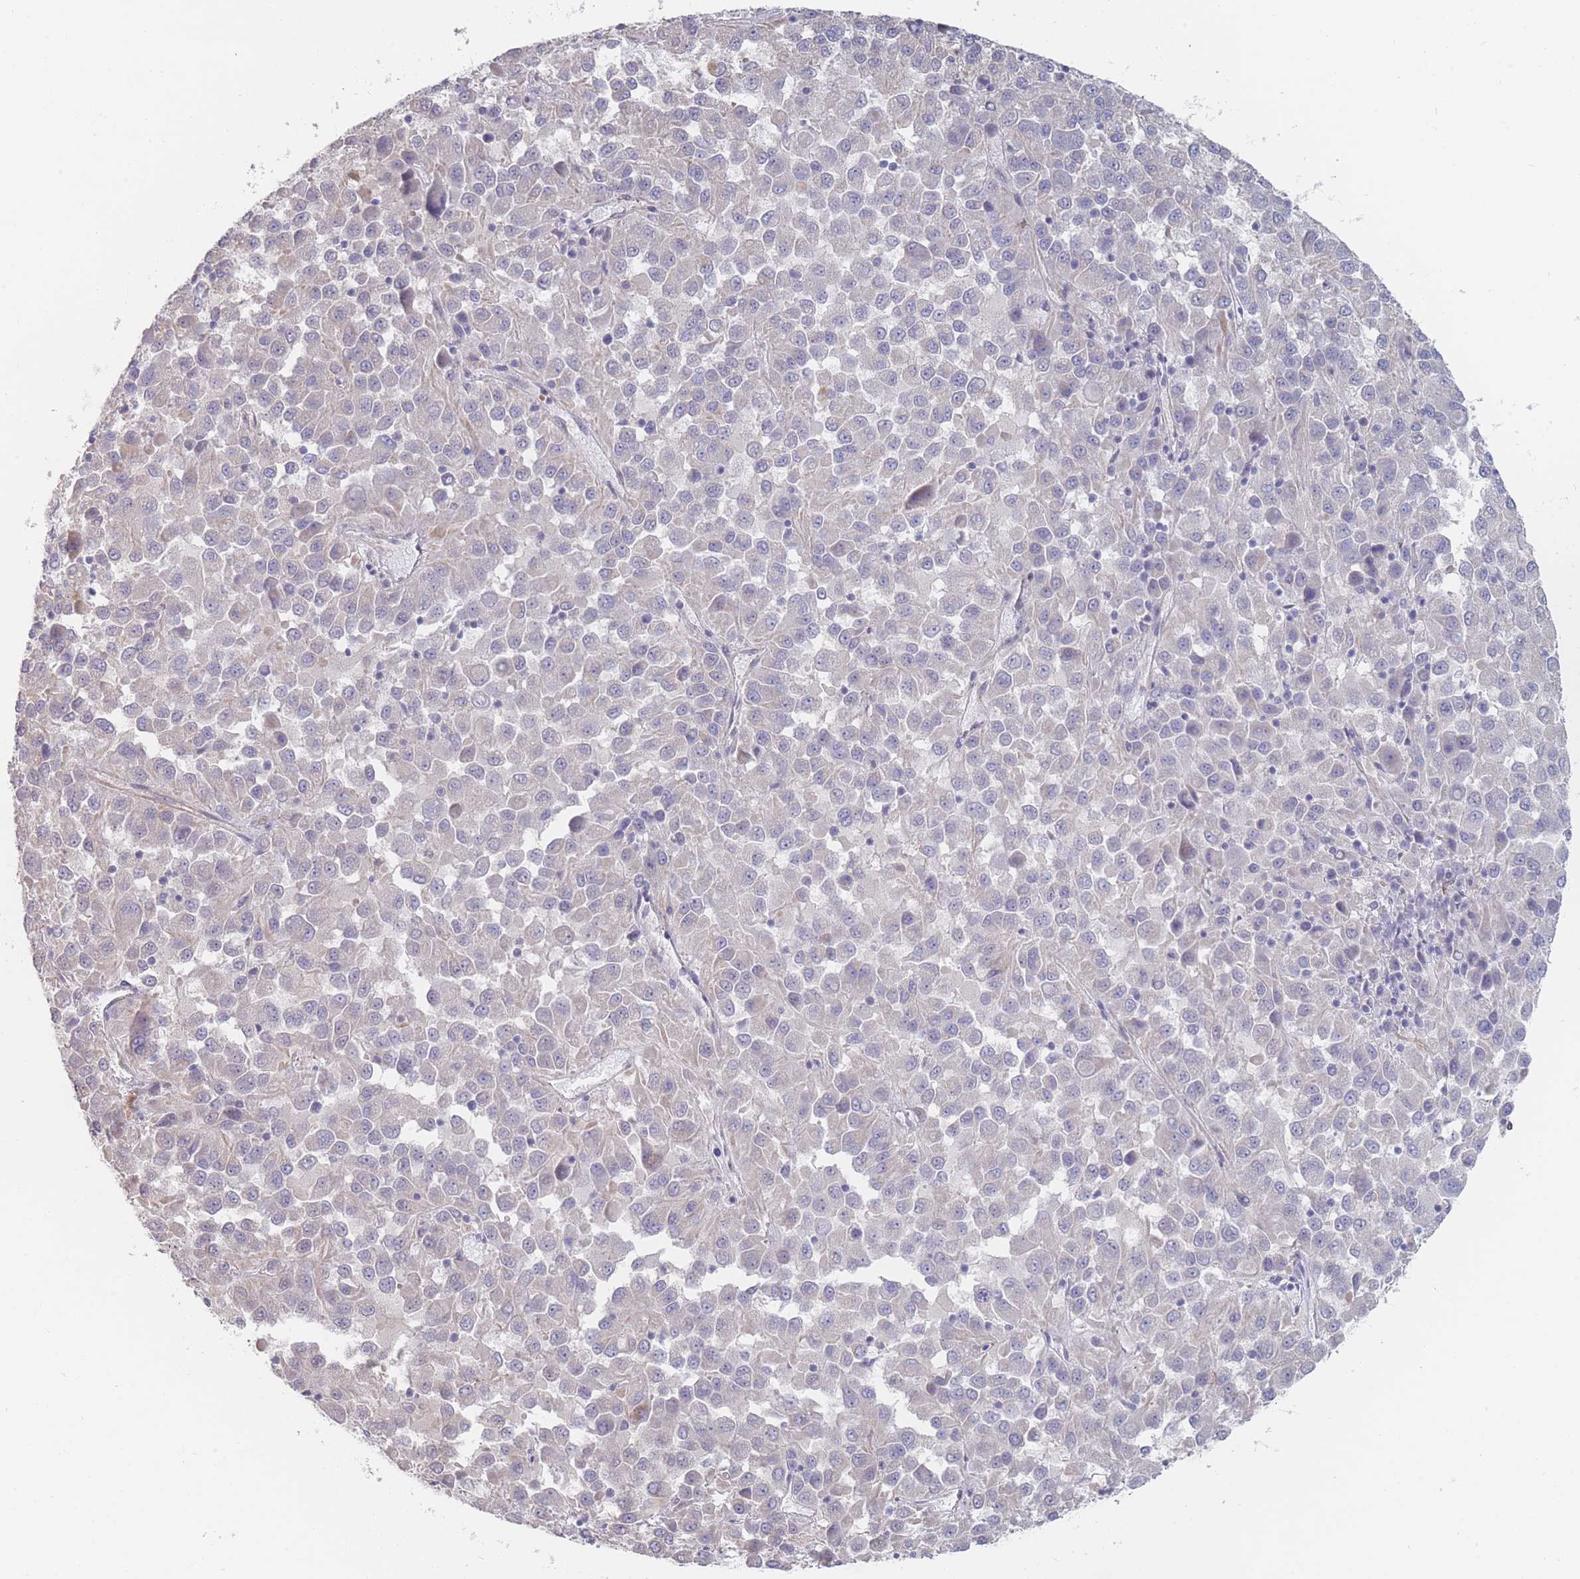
{"staining": {"intensity": "negative", "quantity": "none", "location": "none"}, "tissue": "melanoma", "cell_type": "Tumor cells", "image_type": "cancer", "snomed": [{"axis": "morphology", "description": "Malignant melanoma, Metastatic site"}, {"axis": "topography", "description": "Lung"}], "caption": "Image shows no significant protein expression in tumor cells of melanoma.", "gene": "SLC1A6", "patient": {"sex": "male", "age": 64}}